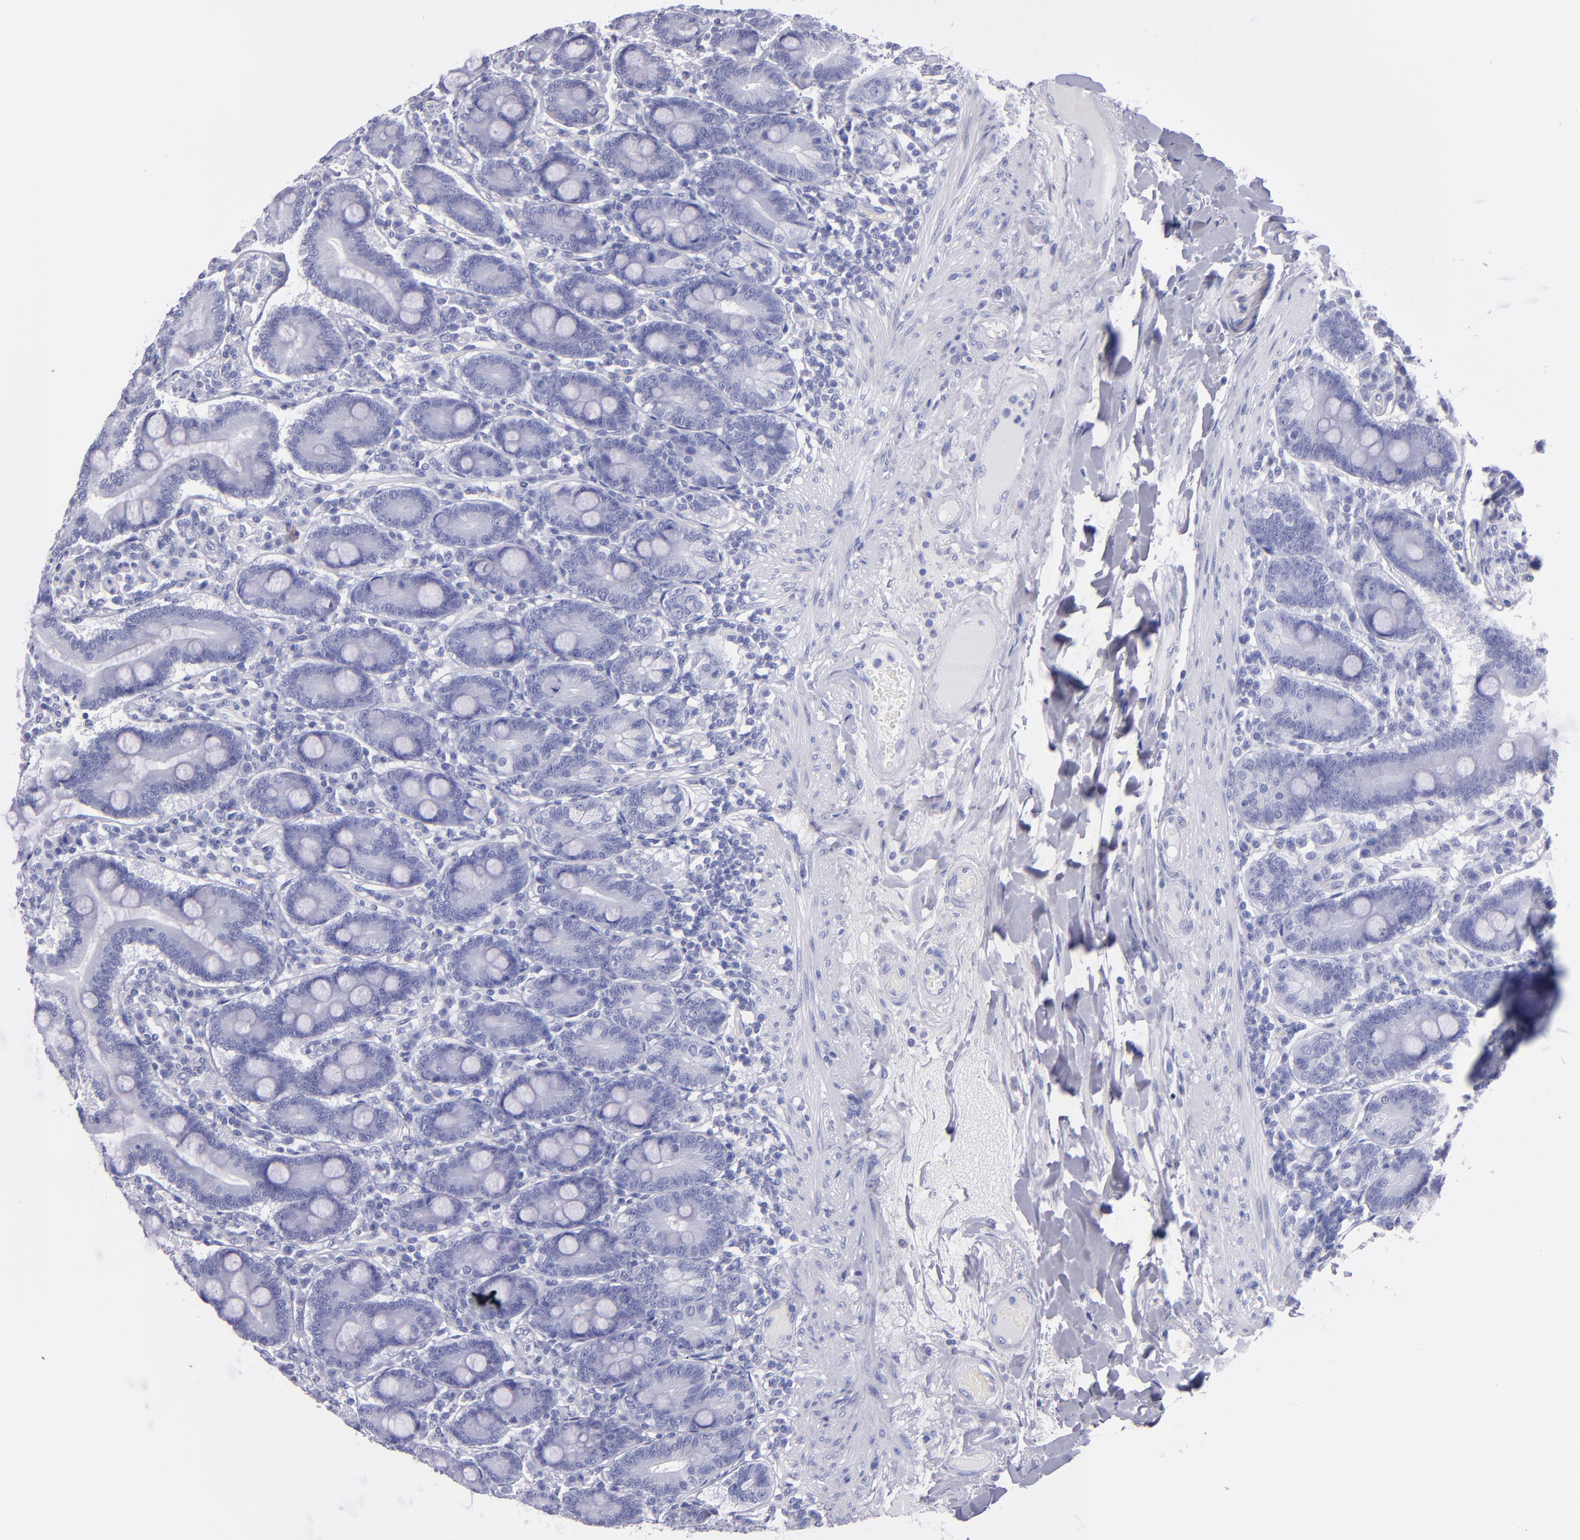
{"staining": {"intensity": "negative", "quantity": "none", "location": "none"}, "tissue": "duodenum", "cell_type": "Glandular cells", "image_type": "normal", "snomed": [{"axis": "morphology", "description": "Normal tissue, NOS"}, {"axis": "topography", "description": "Duodenum"}], "caption": "A photomicrograph of duodenum stained for a protein displays no brown staining in glandular cells. (DAB (3,3'-diaminobenzidine) immunohistochemistry with hematoxylin counter stain).", "gene": "TG", "patient": {"sex": "female", "age": 64}}